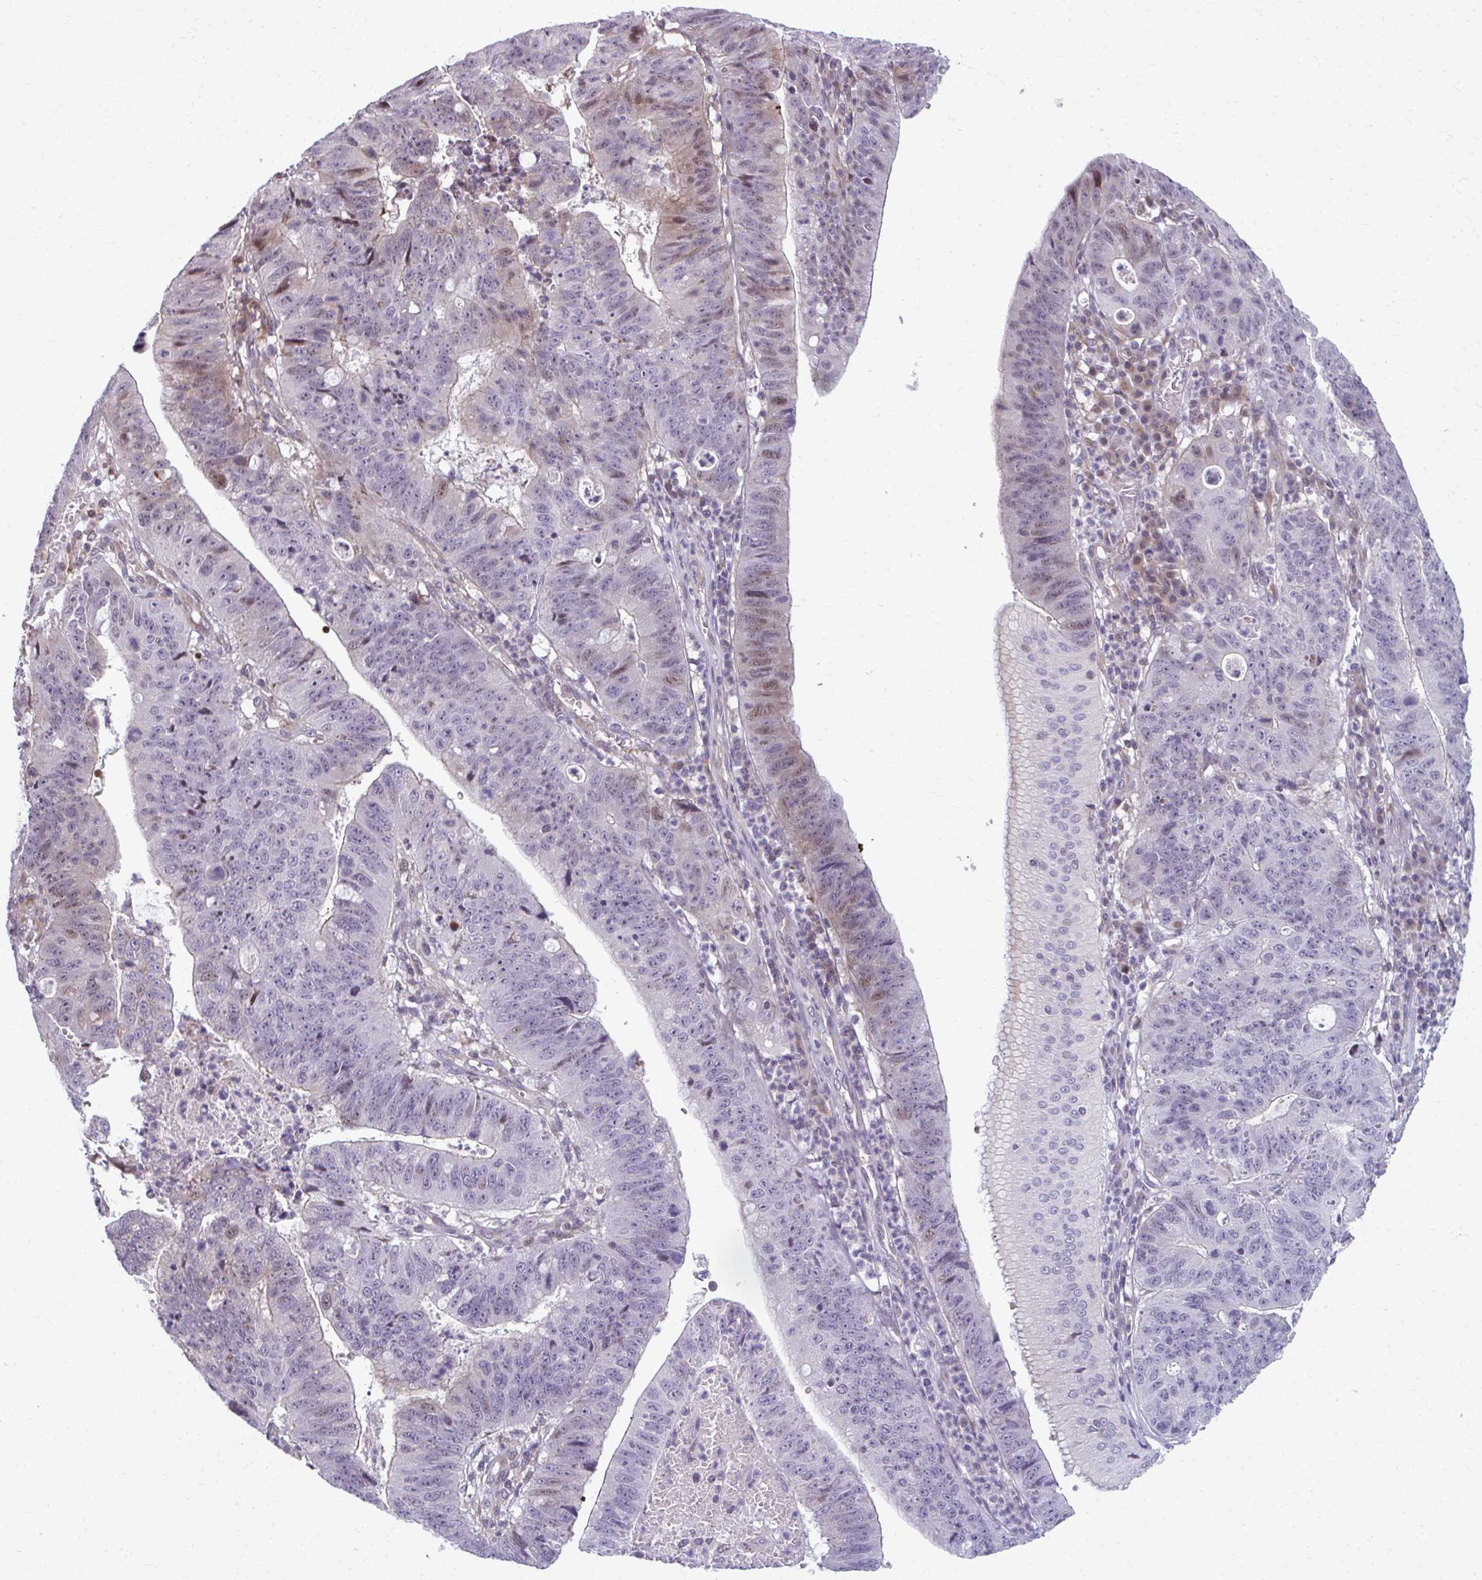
{"staining": {"intensity": "moderate", "quantity": "<25%", "location": "nuclear"}, "tissue": "stomach cancer", "cell_type": "Tumor cells", "image_type": "cancer", "snomed": [{"axis": "morphology", "description": "Adenocarcinoma, NOS"}, {"axis": "topography", "description": "Stomach"}], "caption": "Adenocarcinoma (stomach) was stained to show a protein in brown. There is low levels of moderate nuclear expression in about <25% of tumor cells. Using DAB (3,3'-diaminobenzidine) (brown) and hematoxylin (blue) stains, captured at high magnification using brightfield microscopy.", "gene": "MAF1", "patient": {"sex": "male", "age": 59}}